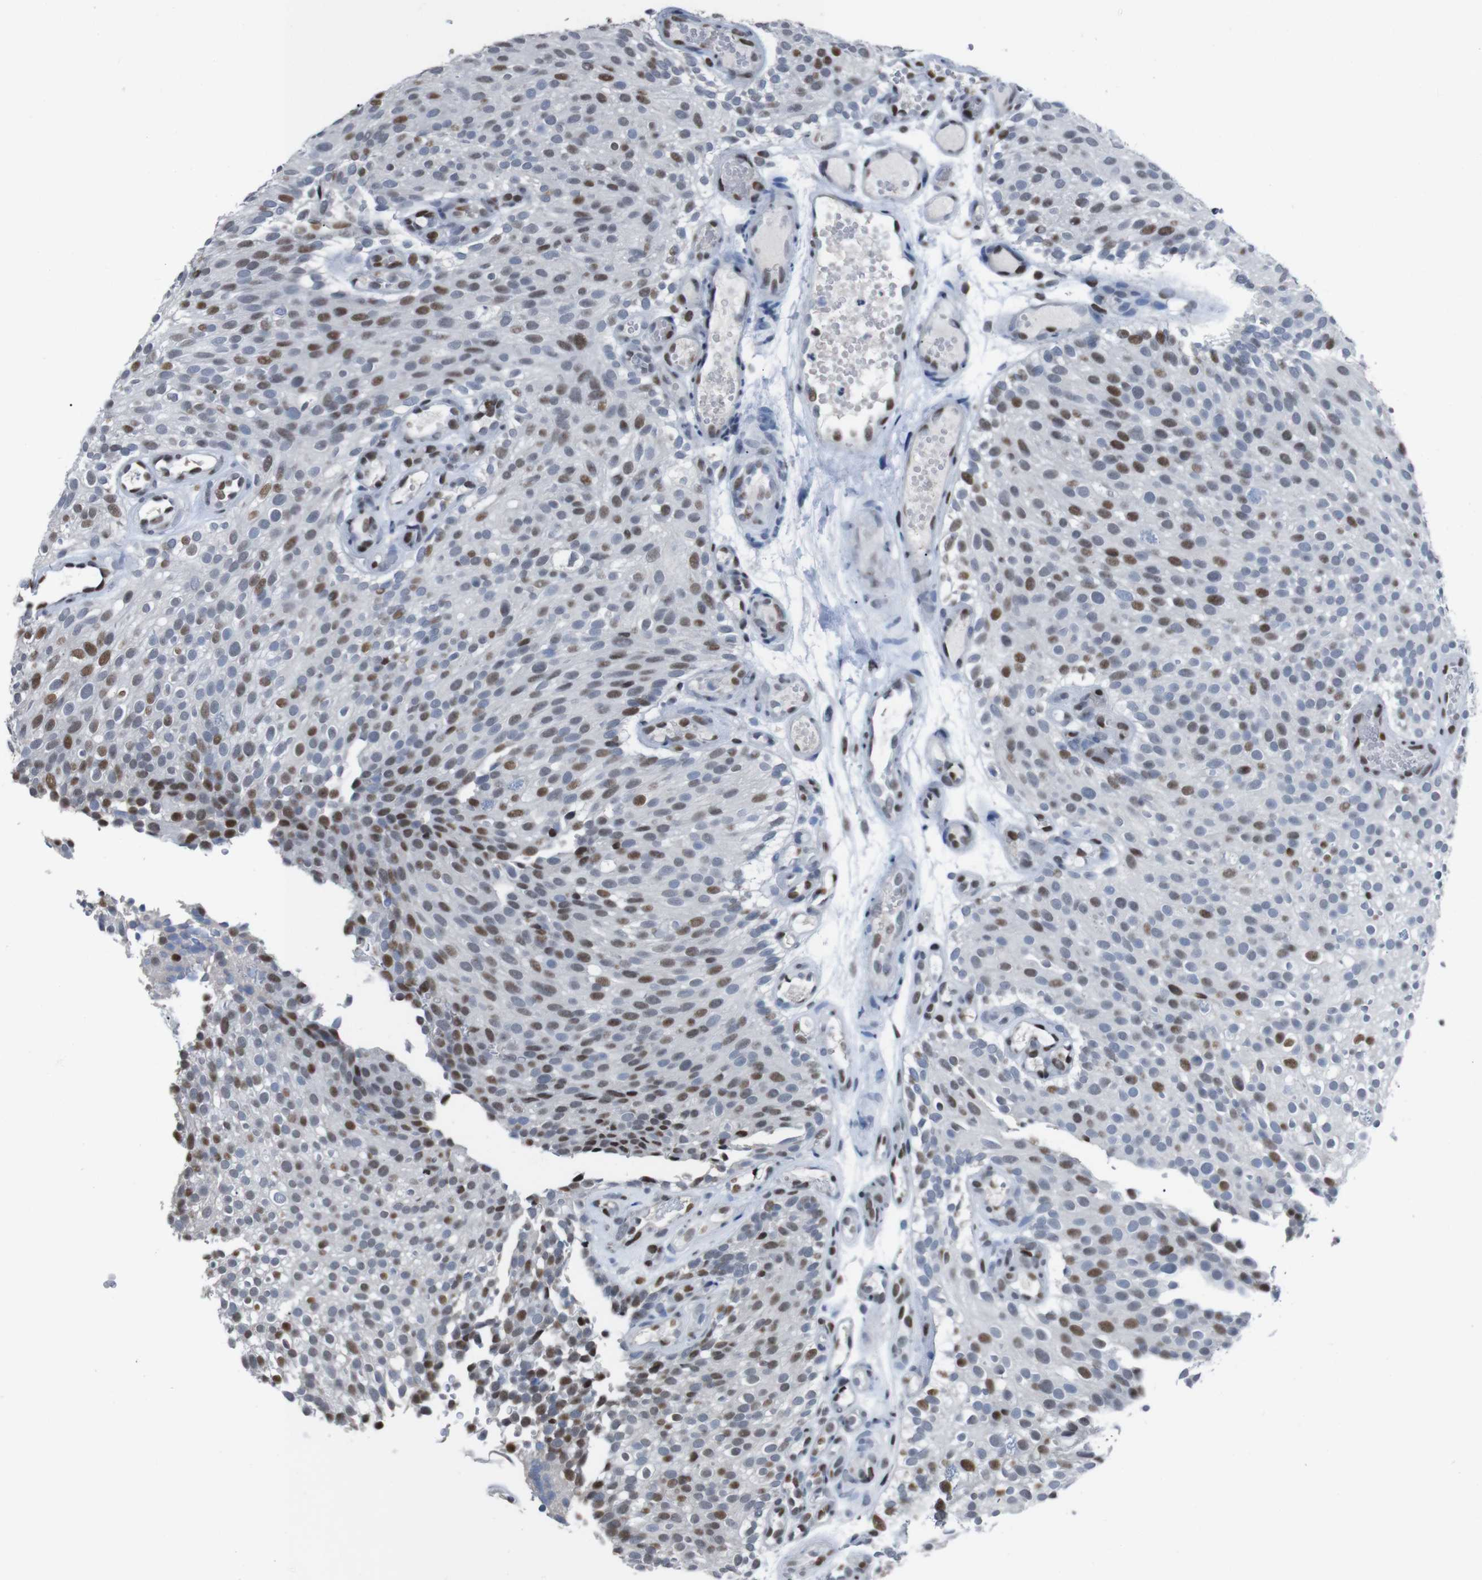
{"staining": {"intensity": "moderate", "quantity": "25%-75%", "location": "nuclear"}, "tissue": "urothelial cancer", "cell_type": "Tumor cells", "image_type": "cancer", "snomed": [{"axis": "morphology", "description": "Urothelial carcinoma, Low grade"}, {"axis": "topography", "description": "Urinary bladder"}], "caption": "Urothelial cancer was stained to show a protein in brown. There is medium levels of moderate nuclear staining in about 25%-75% of tumor cells.", "gene": "PIP4P2", "patient": {"sex": "male", "age": 78}}